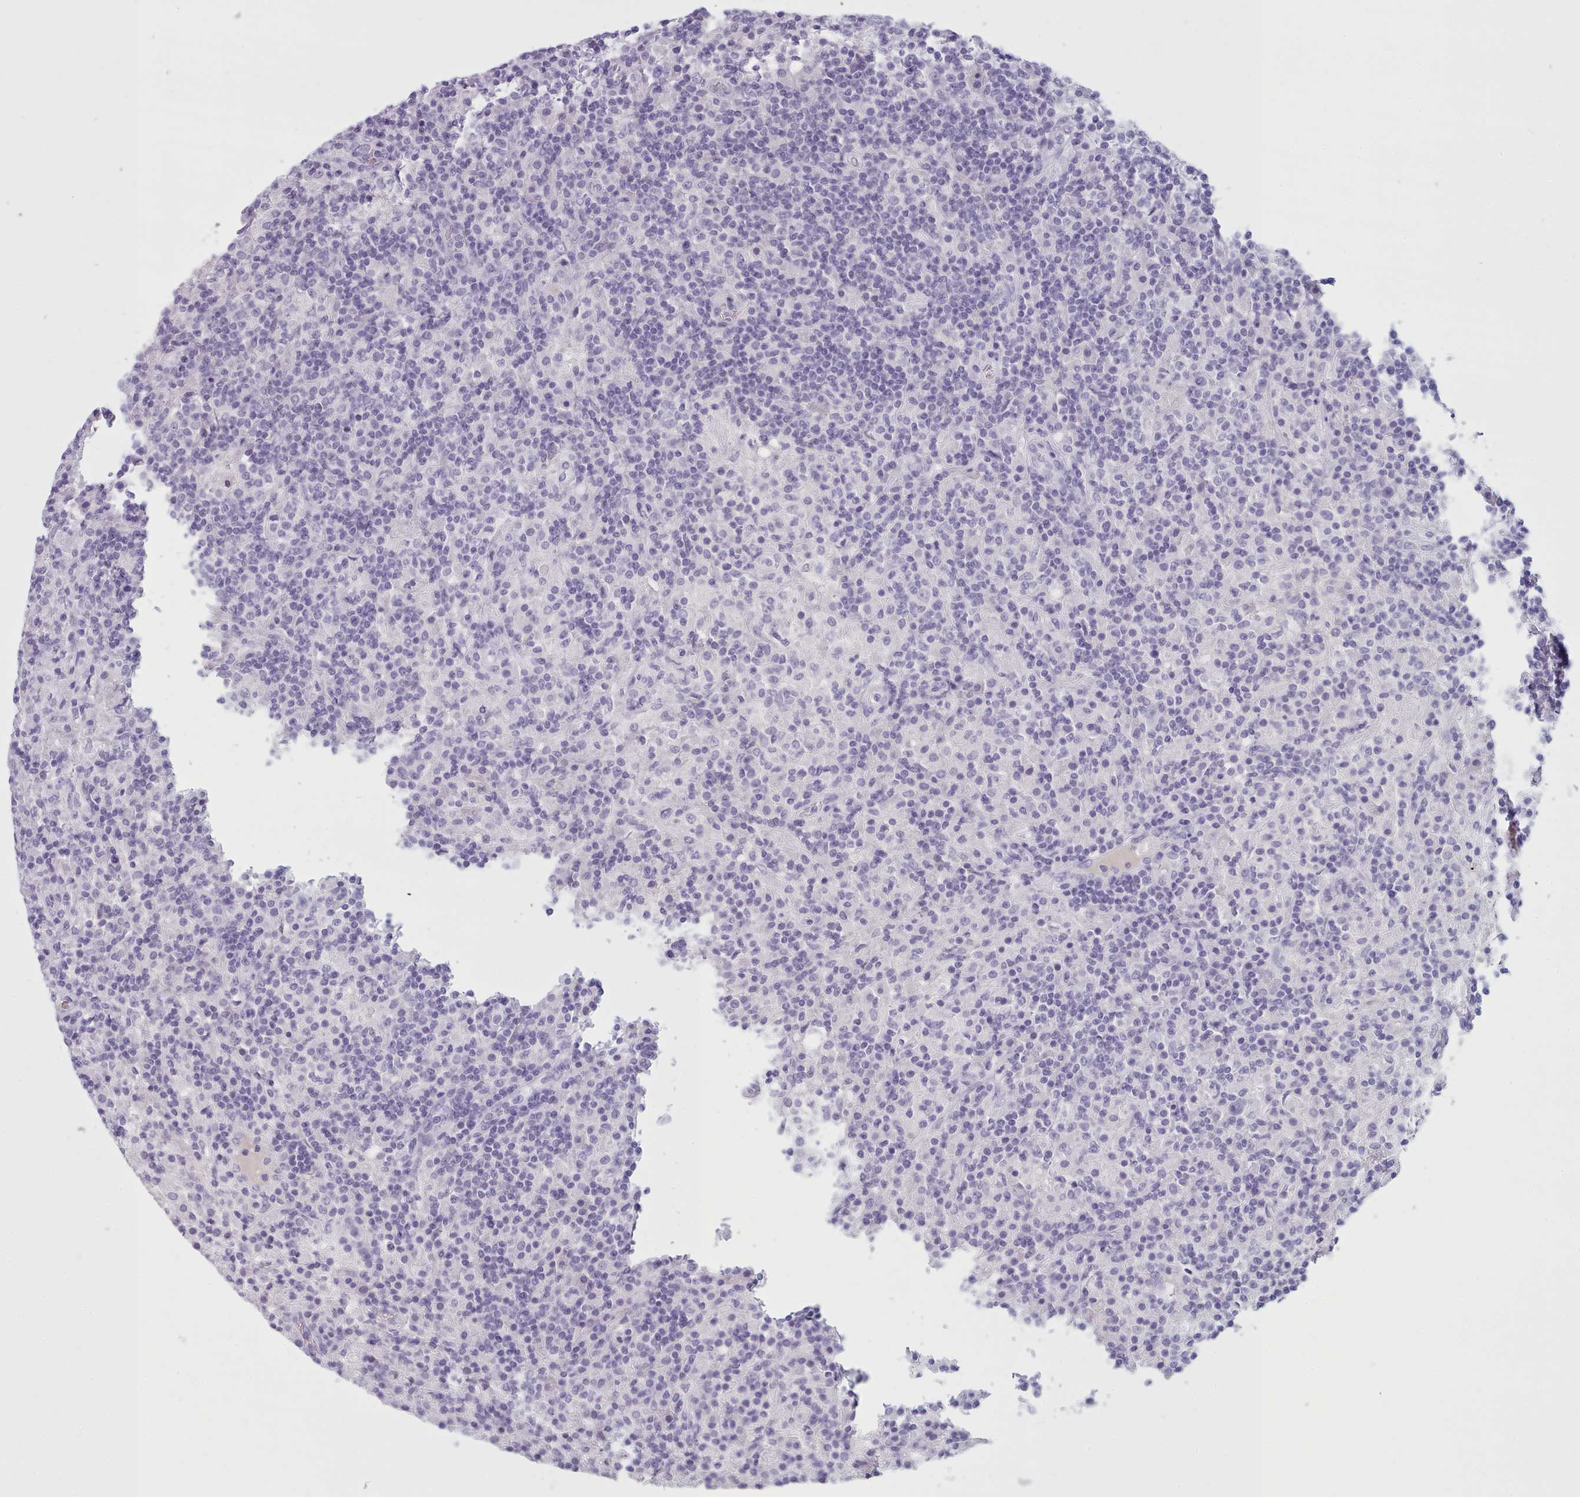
{"staining": {"intensity": "negative", "quantity": "none", "location": "none"}, "tissue": "lymphoma", "cell_type": "Tumor cells", "image_type": "cancer", "snomed": [{"axis": "morphology", "description": "Hodgkin's disease, NOS"}, {"axis": "topography", "description": "Lymph node"}], "caption": "The image reveals no significant expression in tumor cells of lymphoma.", "gene": "ZNF43", "patient": {"sex": "male", "age": 70}}